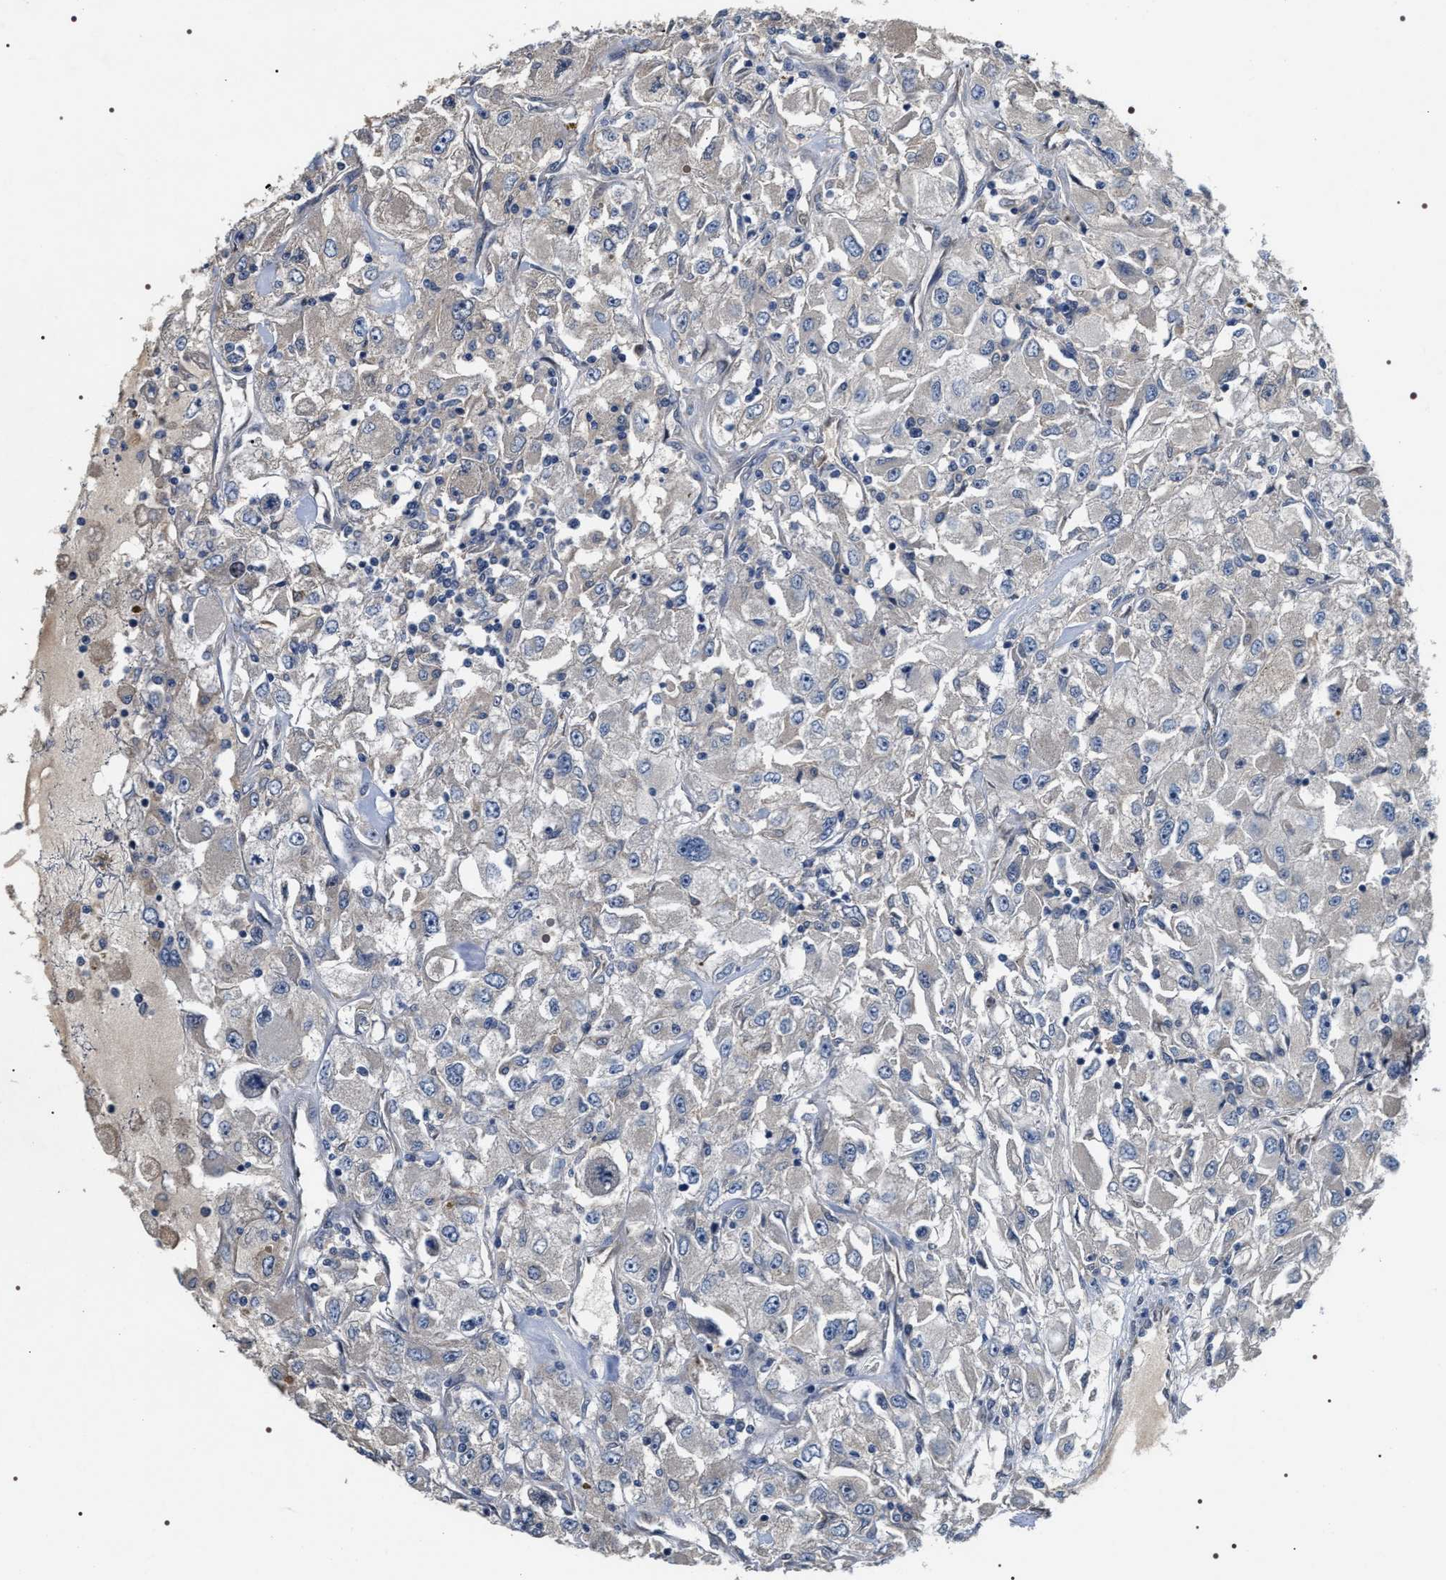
{"staining": {"intensity": "negative", "quantity": "none", "location": "none"}, "tissue": "renal cancer", "cell_type": "Tumor cells", "image_type": "cancer", "snomed": [{"axis": "morphology", "description": "Adenocarcinoma, NOS"}, {"axis": "topography", "description": "Kidney"}], "caption": "Tumor cells show no significant protein staining in renal cancer.", "gene": "IFT81", "patient": {"sex": "female", "age": 52}}